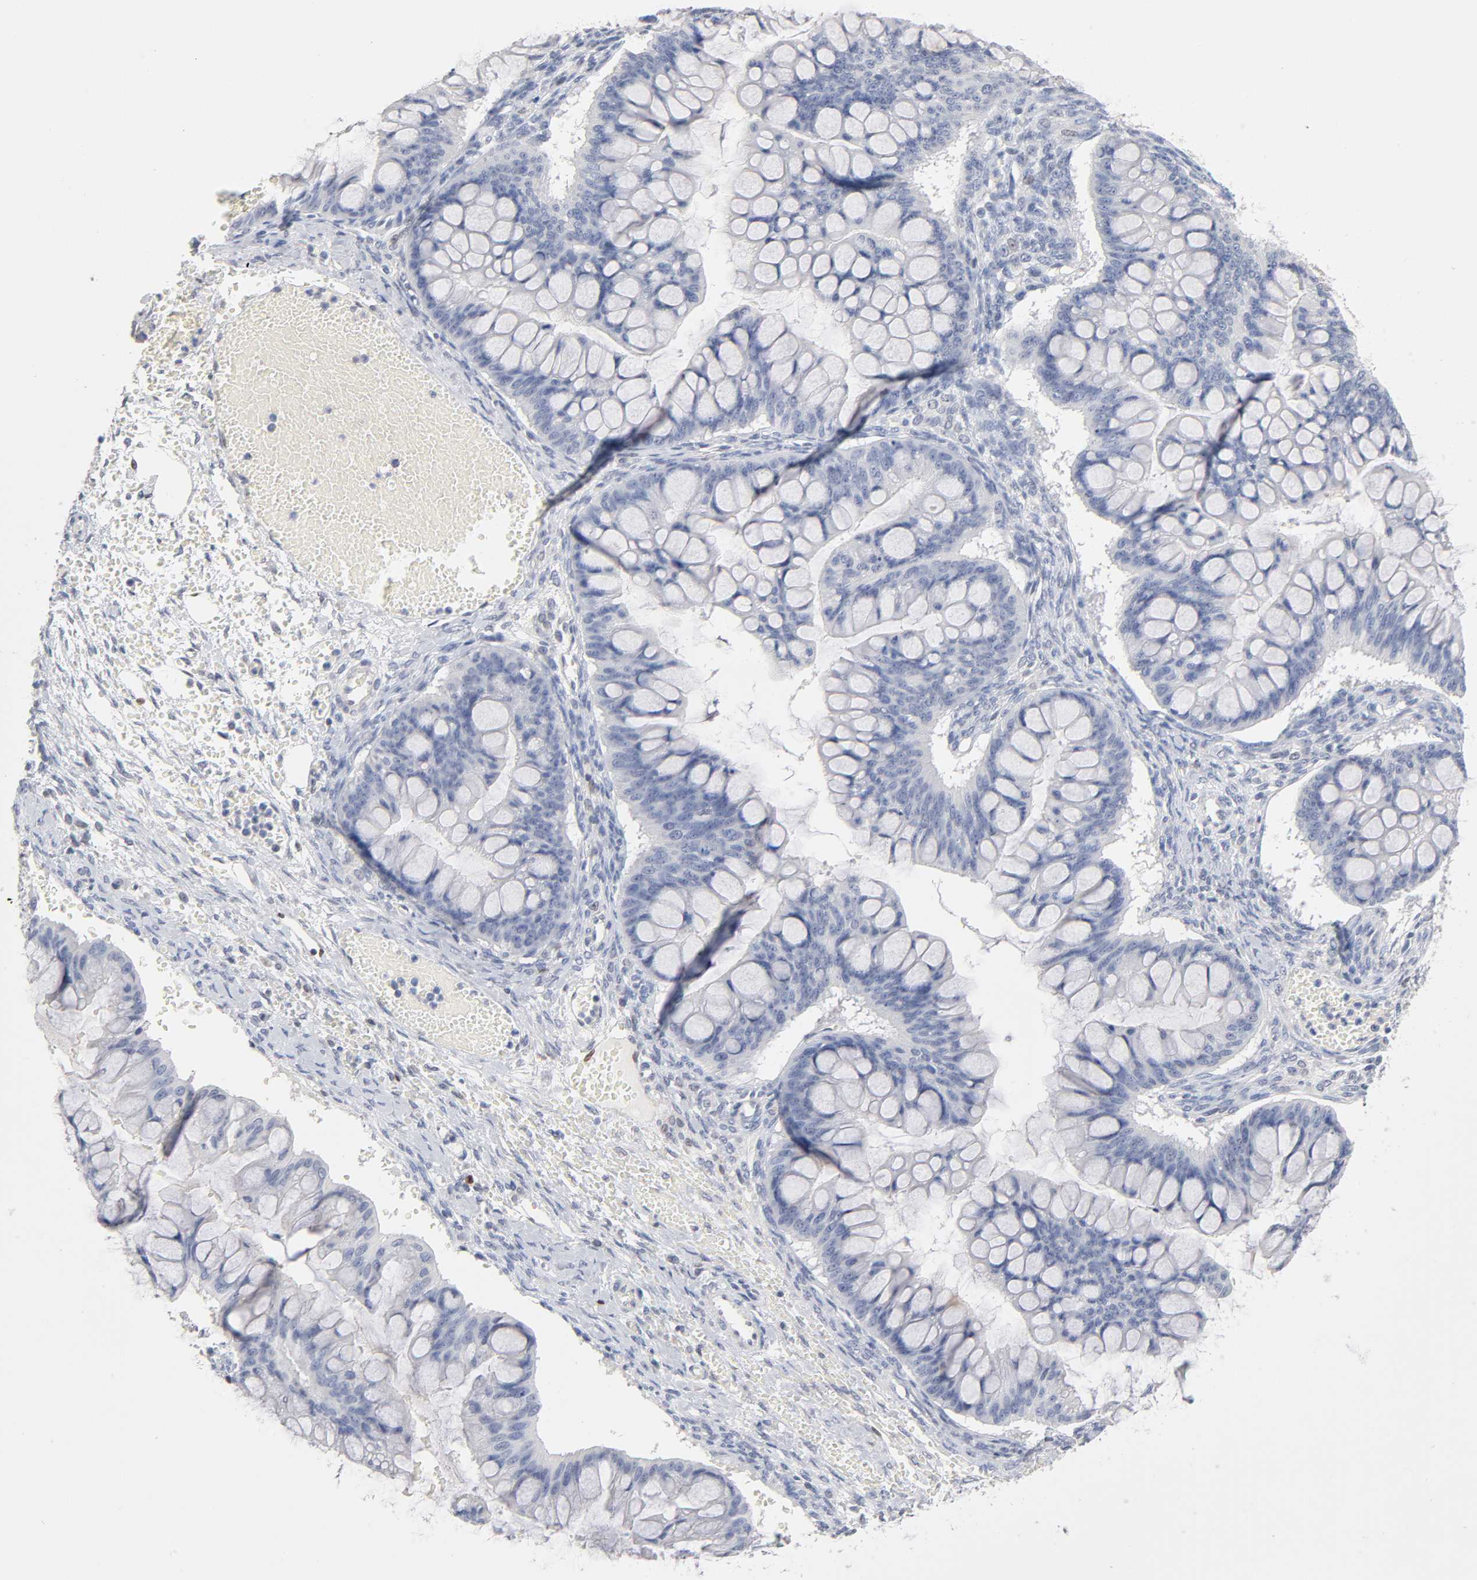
{"staining": {"intensity": "negative", "quantity": "none", "location": "none"}, "tissue": "ovarian cancer", "cell_type": "Tumor cells", "image_type": "cancer", "snomed": [{"axis": "morphology", "description": "Cystadenocarcinoma, mucinous, NOS"}, {"axis": "topography", "description": "Ovary"}], "caption": "This is a micrograph of immunohistochemistry (IHC) staining of ovarian cancer, which shows no staining in tumor cells.", "gene": "NFATC1", "patient": {"sex": "female", "age": 73}}